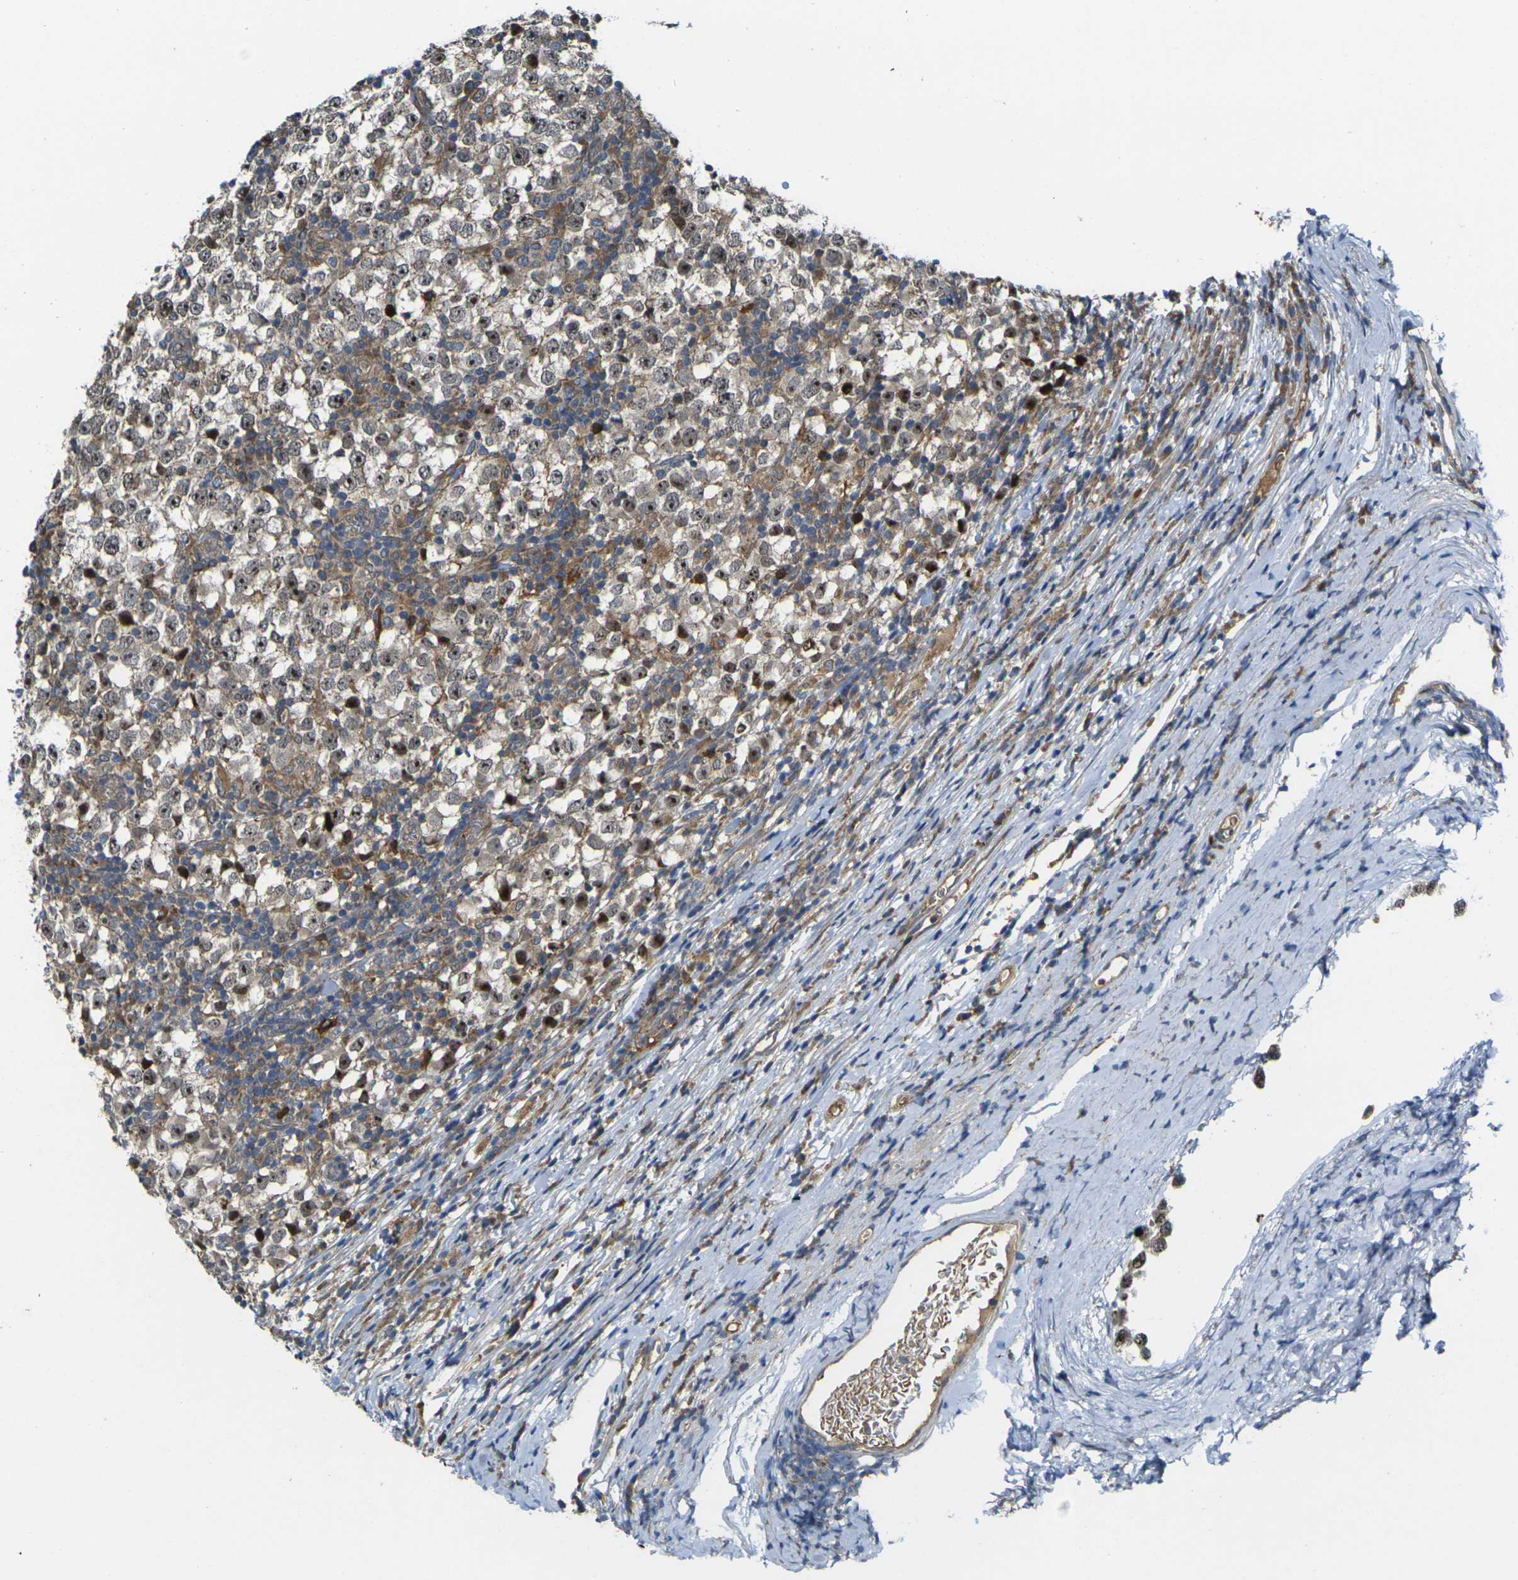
{"staining": {"intensity": "moderate", "quantity": ">75%", "location": "cytoplasmic/membranous,nuclear"}, "tissue": "testis cancer", "cell_type": "Tumor cells", "image_type": "cancer", "snomed": [{"axis": "morphology", "description": "Seminoma, NOS"}, {"axis": "topography", "description": "Testis"}], "caption": "Testis seminoma tissue exhibits moderate cytoplasmic/membranous and nuclear staining in approximately >75% of tumor cells, visualized by immunohistochemistry.", "gene": "FZD1", "patient": {"sex": "male", "age": 65}}